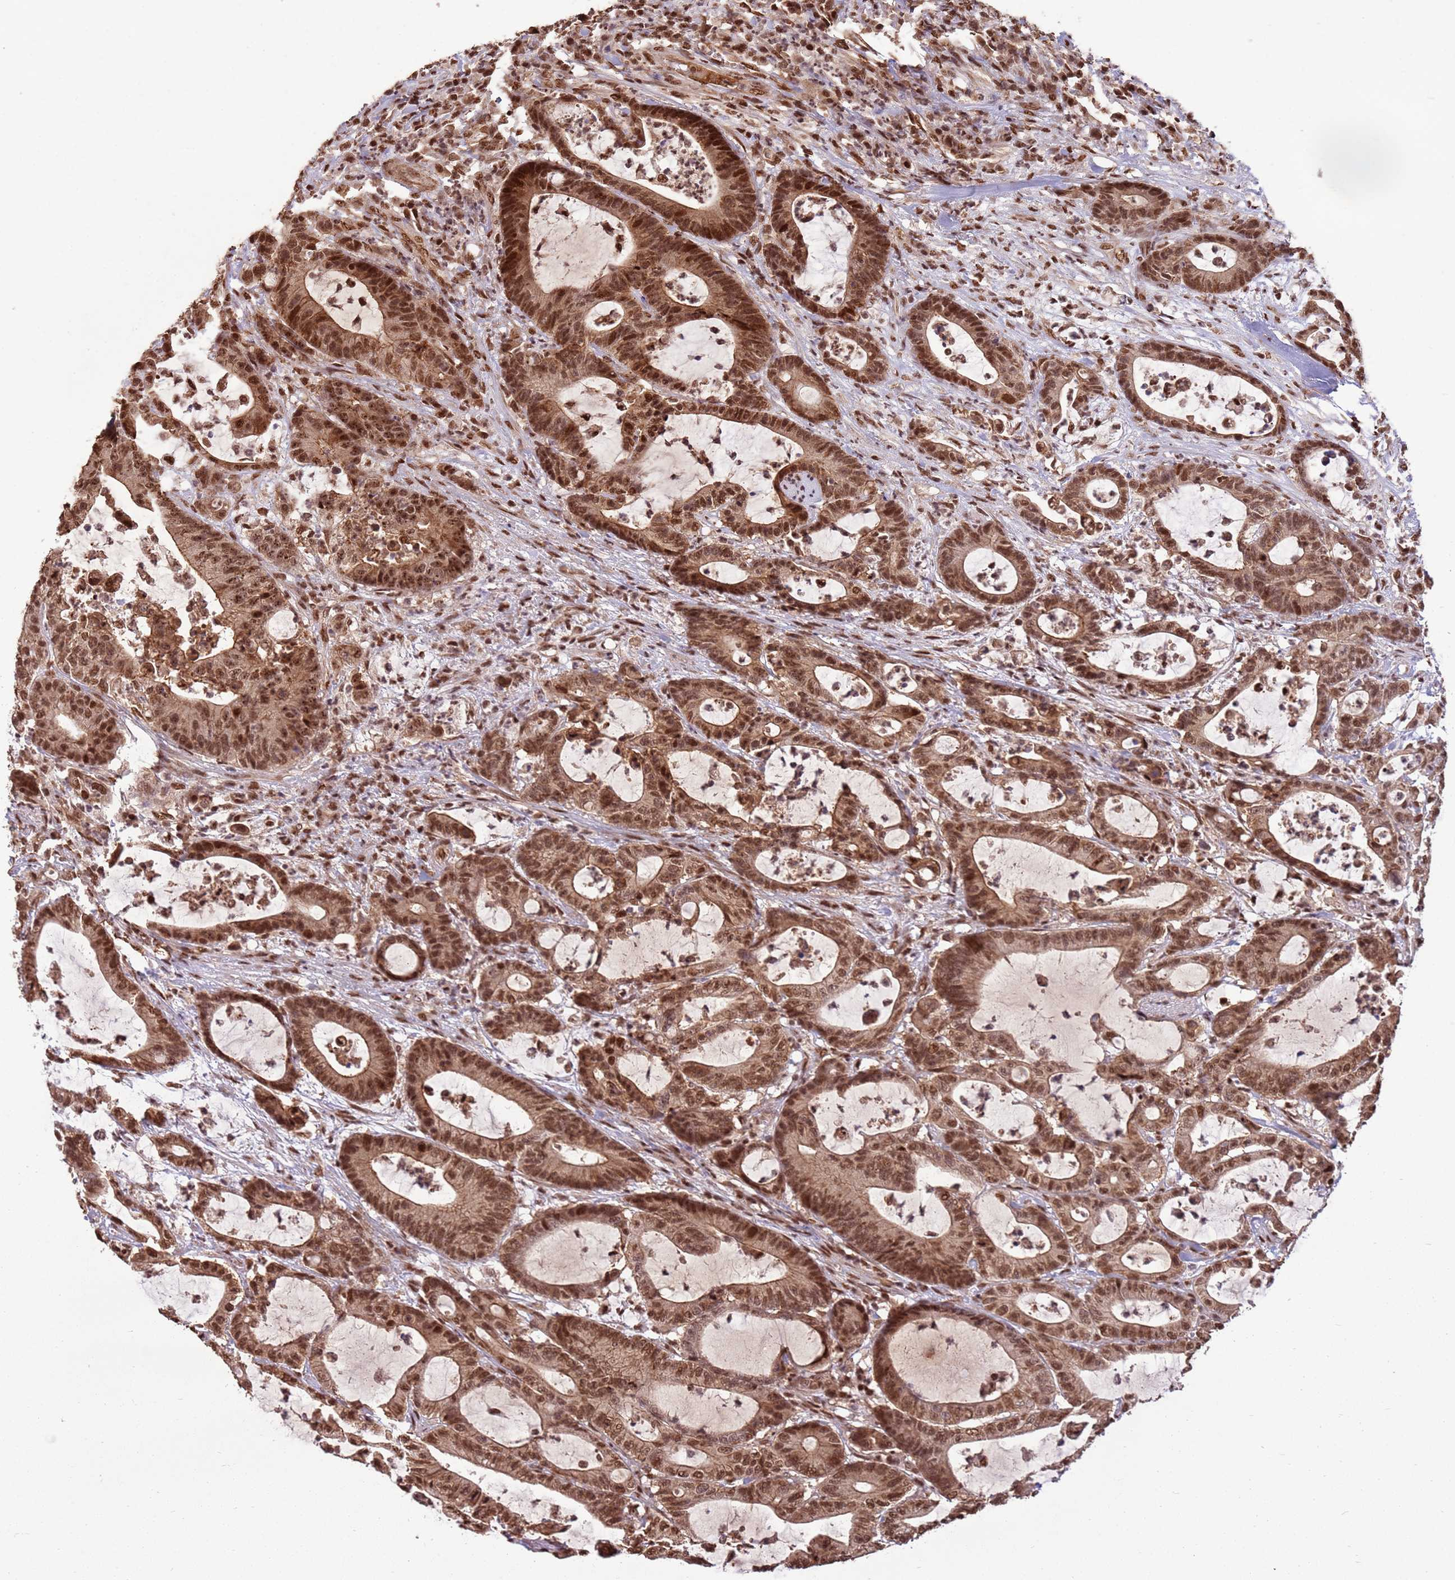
{"staining": {"intensity": "strong", "quantity": ">75%", "location": "nuclear"}, "tissue": "colorectal cancer", "cell_type": "Tumor cells", "image_type": "cancer", "snomed": [{"axis": "morphology", "description": "Adenocarcinoma, NOS"}, {"axis": "topography", "description": "Colon"}], "caption": "Immunohistochemical staining of adenocarcinoma (colorectal) exhibits strong nuclear protein expression in approximately >75% of tumor cells.", "gene": "ZBTB12", "patient": {"sex": "female", "age": 84}}